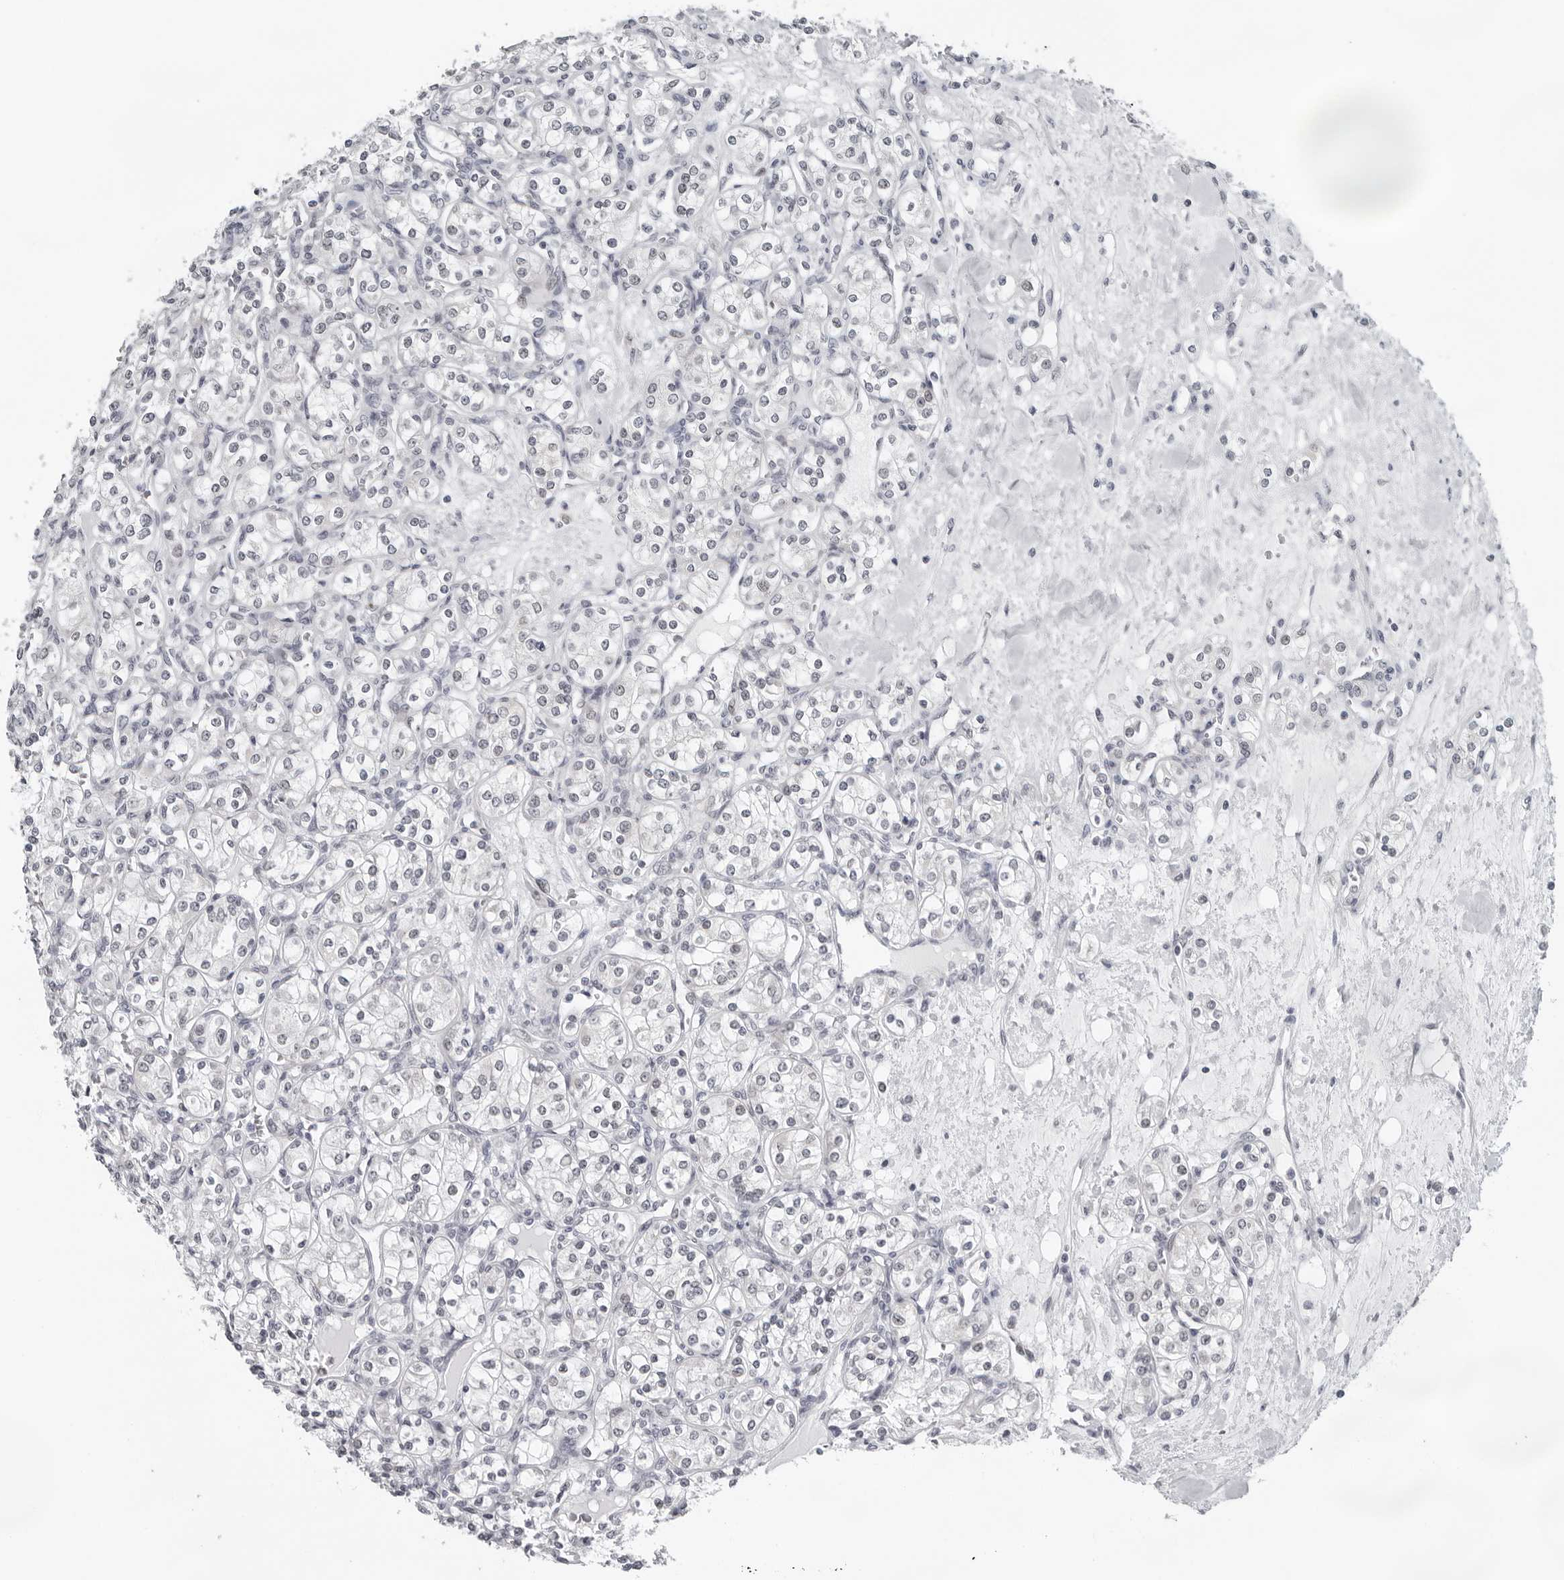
{"staining": {"intensity": "negative", "quantity": "none", "location": "none"}, "tissue": "renal cancer", "cell_type": "Tumor cells", "image_type": "cancer", "snomed": [{"axis": "morphology", "description": "Adenocarcinoma, NOS"}, {"axis": "topography", "description": "Kidney"}], "caption": "Human adenocarcinoma (renal) stained for a protein using IHC demonstrates no expression in tumor cells.", "gene": "PPP1R42", "patient": {"sex": "male", "age": 77}}